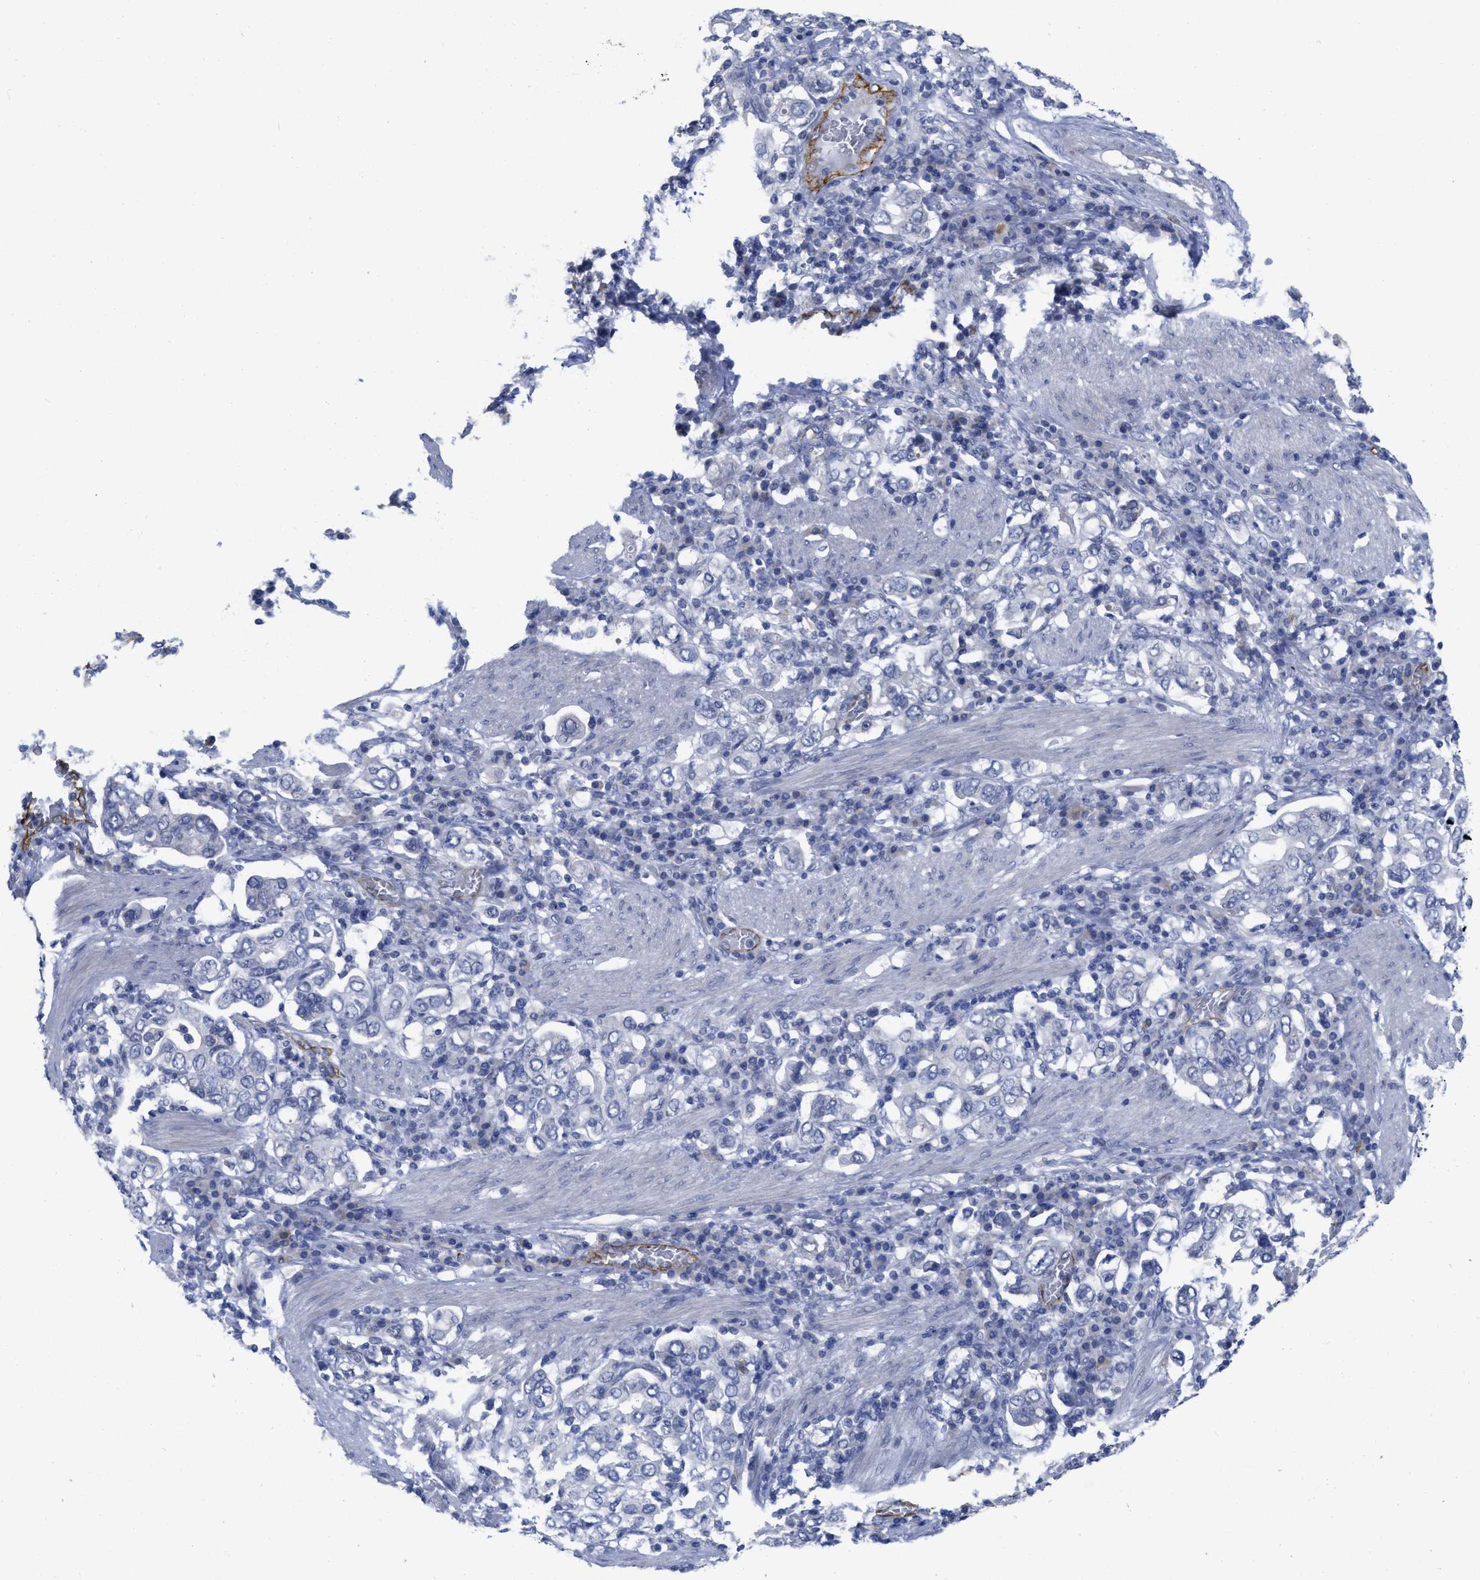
{"staining": {"intensity": "negative", "quantity": "none", "location": "none"}, "tissue": "stomach cancer", "cell_type": "Tumor cells", "image_type": "cancer", "snomed": [{"axis": "morphology", "description": "Adenocarcinoma, NOS"}, {"axis": "topography", "description": "Stomach, upper"}], "caption": "Immunohistochemical staining of stomach cancer (adenocarcinoma) reveals no significant staining in tumor cells.", "gene": "ACKR1", "patient": {"sex": "male", "age": 62}}